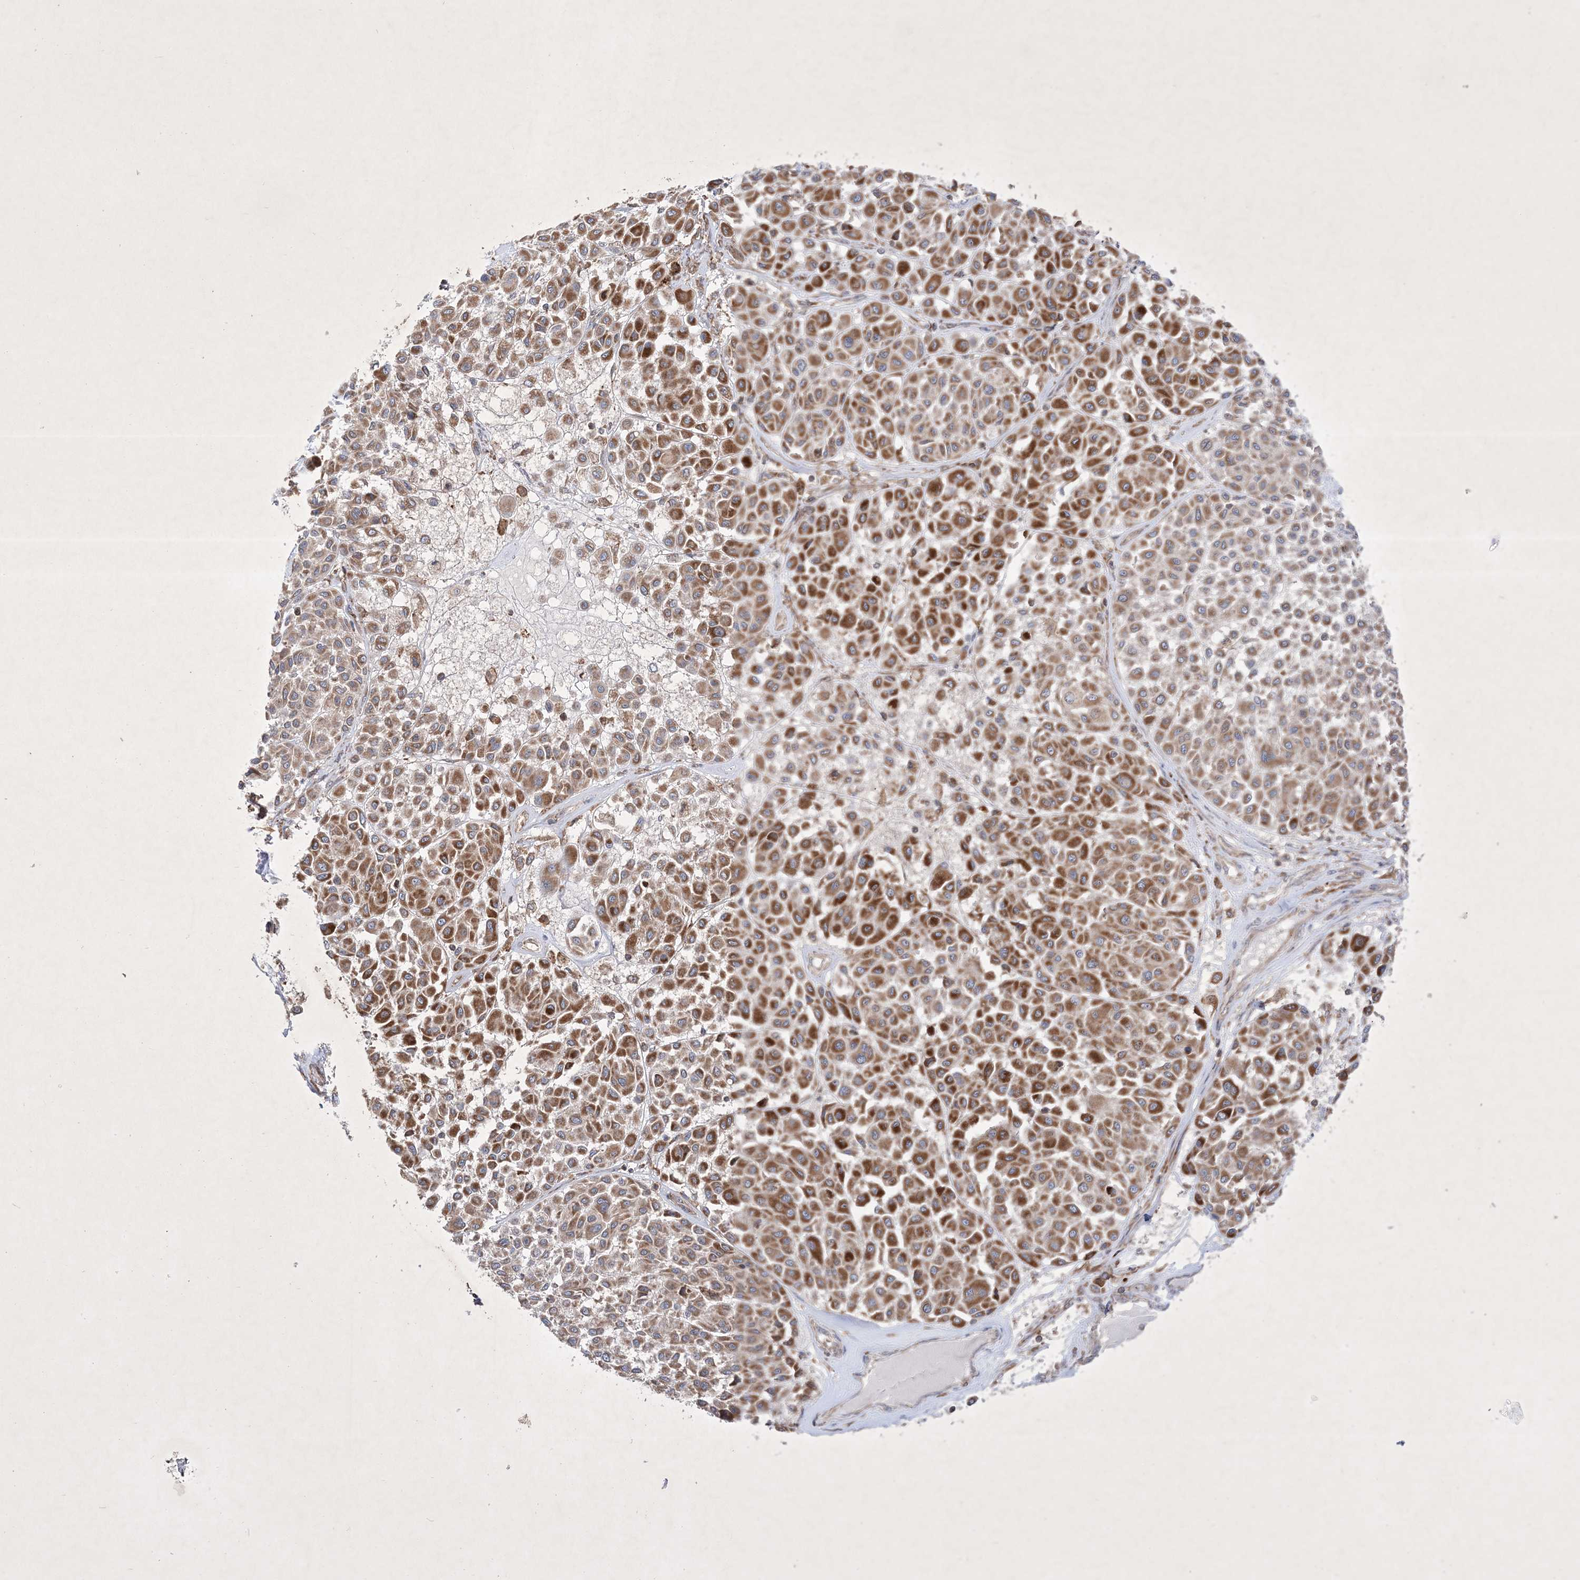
{"staining": {"intensity": "strong", "quantity": ">75%", "location": "cytoplasmic/membranous"}, "tissue": "melanoma", "cell_type": "Tumor cells", "image_type": "cancer", "snomed": [{"axis": "morphology", "description": "Malignant melanoma, Metastatic site"}, {"axis": "topography", "description": "Soft tissue"}], "caption": "Melanoma stained with a brown dye displays strong cytoplasmic/membranous positive expression in approximately >75% of tumor cells.", "gene": "OPA1", "patient": {"sex": "male", "age": 41}}